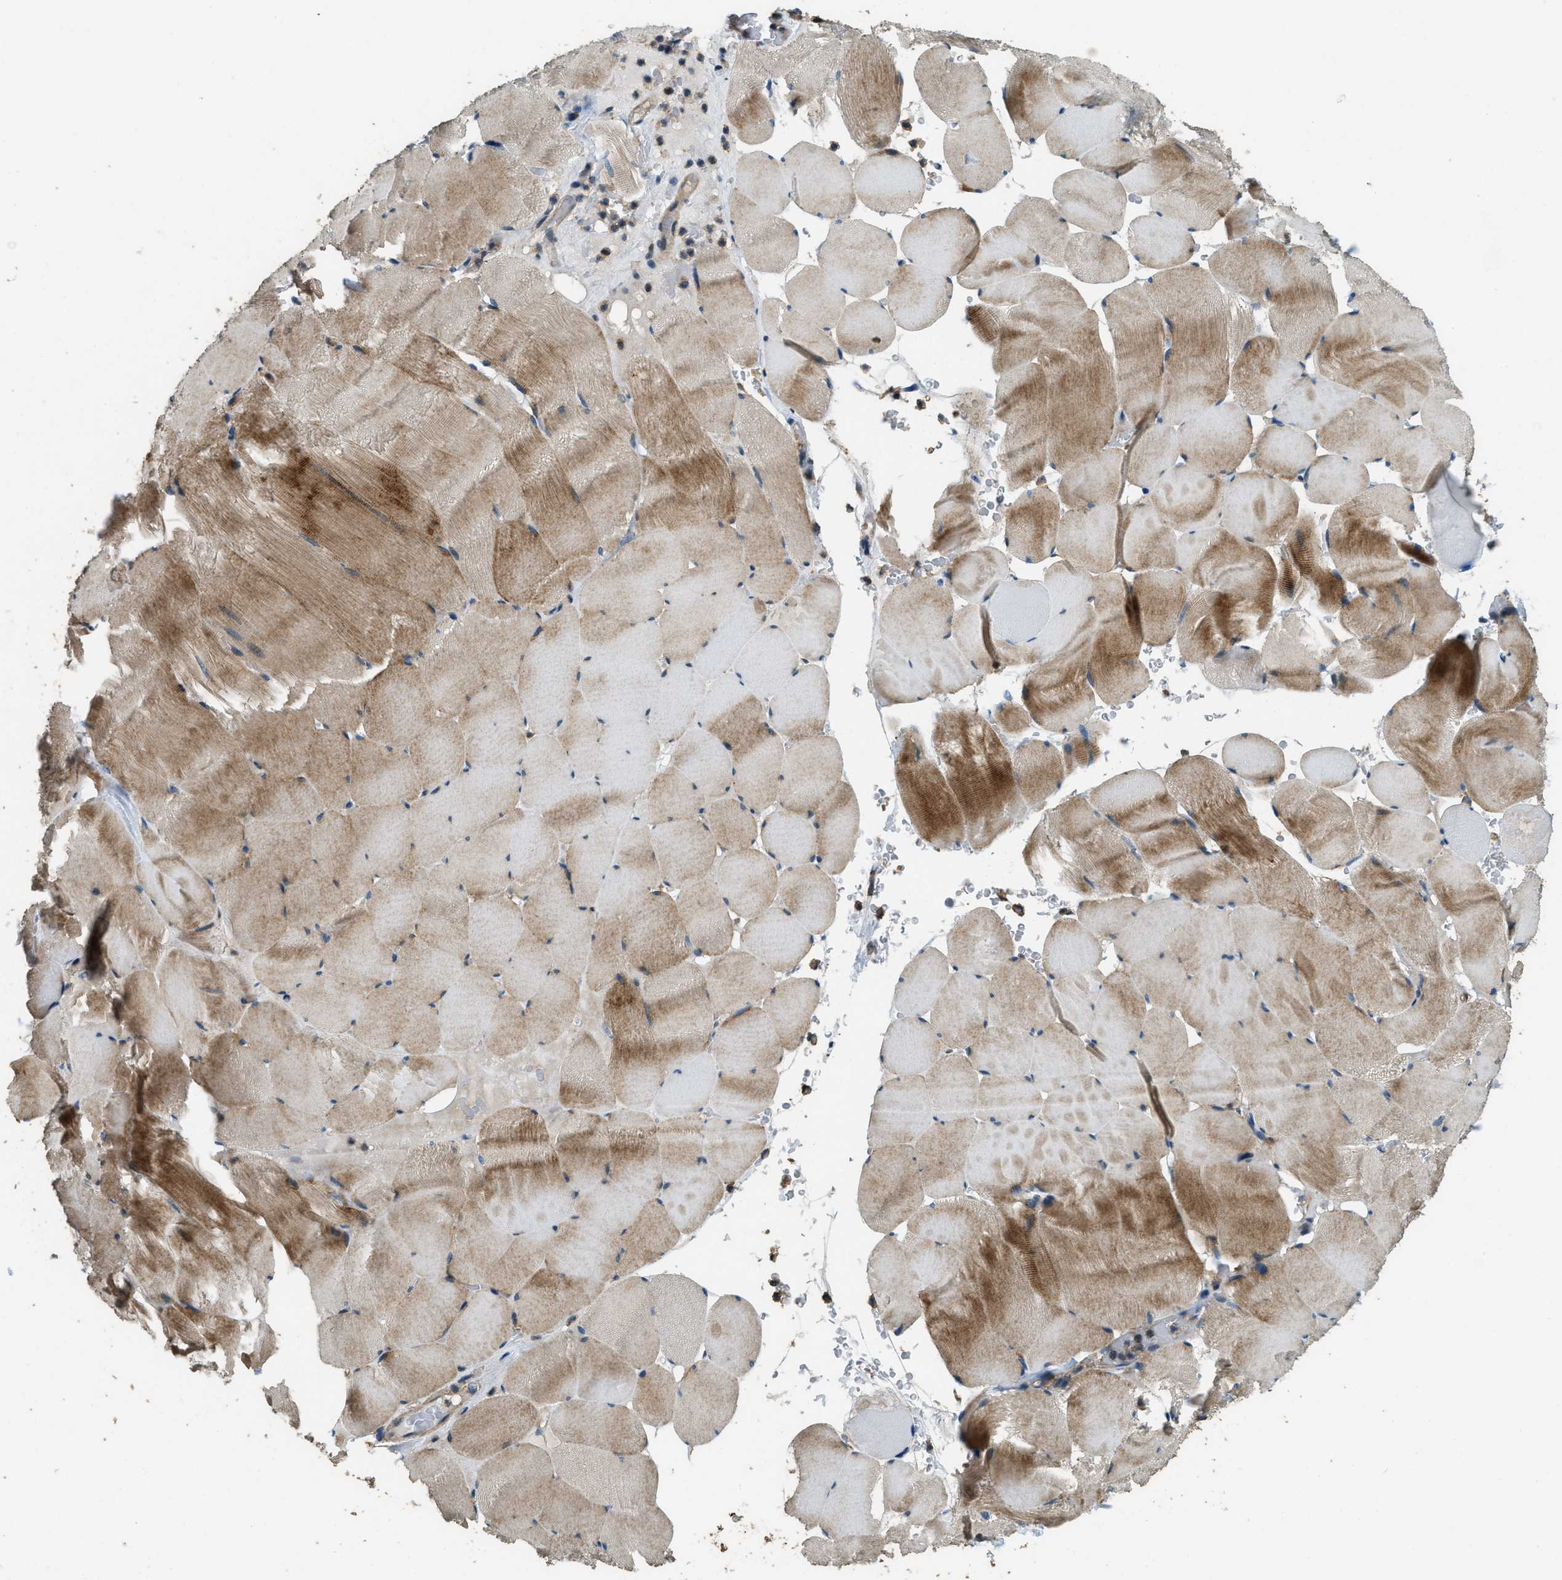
{"staining": {"intensity": "moderate", "quantity": "25%-75%", "location": "cytoplasmic/membranous"}, "tissue": "skeletal muscle", "cell_type": "Myocytes", "image_type": "normal", "snomed": [{"axis": "morphology", "description": "Normal tissue, NOS"}, {"axis": "topography", "description": "Skeletal muscle"}], "caption": "Immunohistochemistry (IHC) (DAB (3,3'-diaminobenzidine)) staining of unremarkable skeletal muscle displays moderate cytoplasmic/membranous protein staining in approximately 25%-75% of myocytes. Nuclei are stained in blue.", "gene": "ERGIC1", "patient": {"sex": "male", "age": 62}}